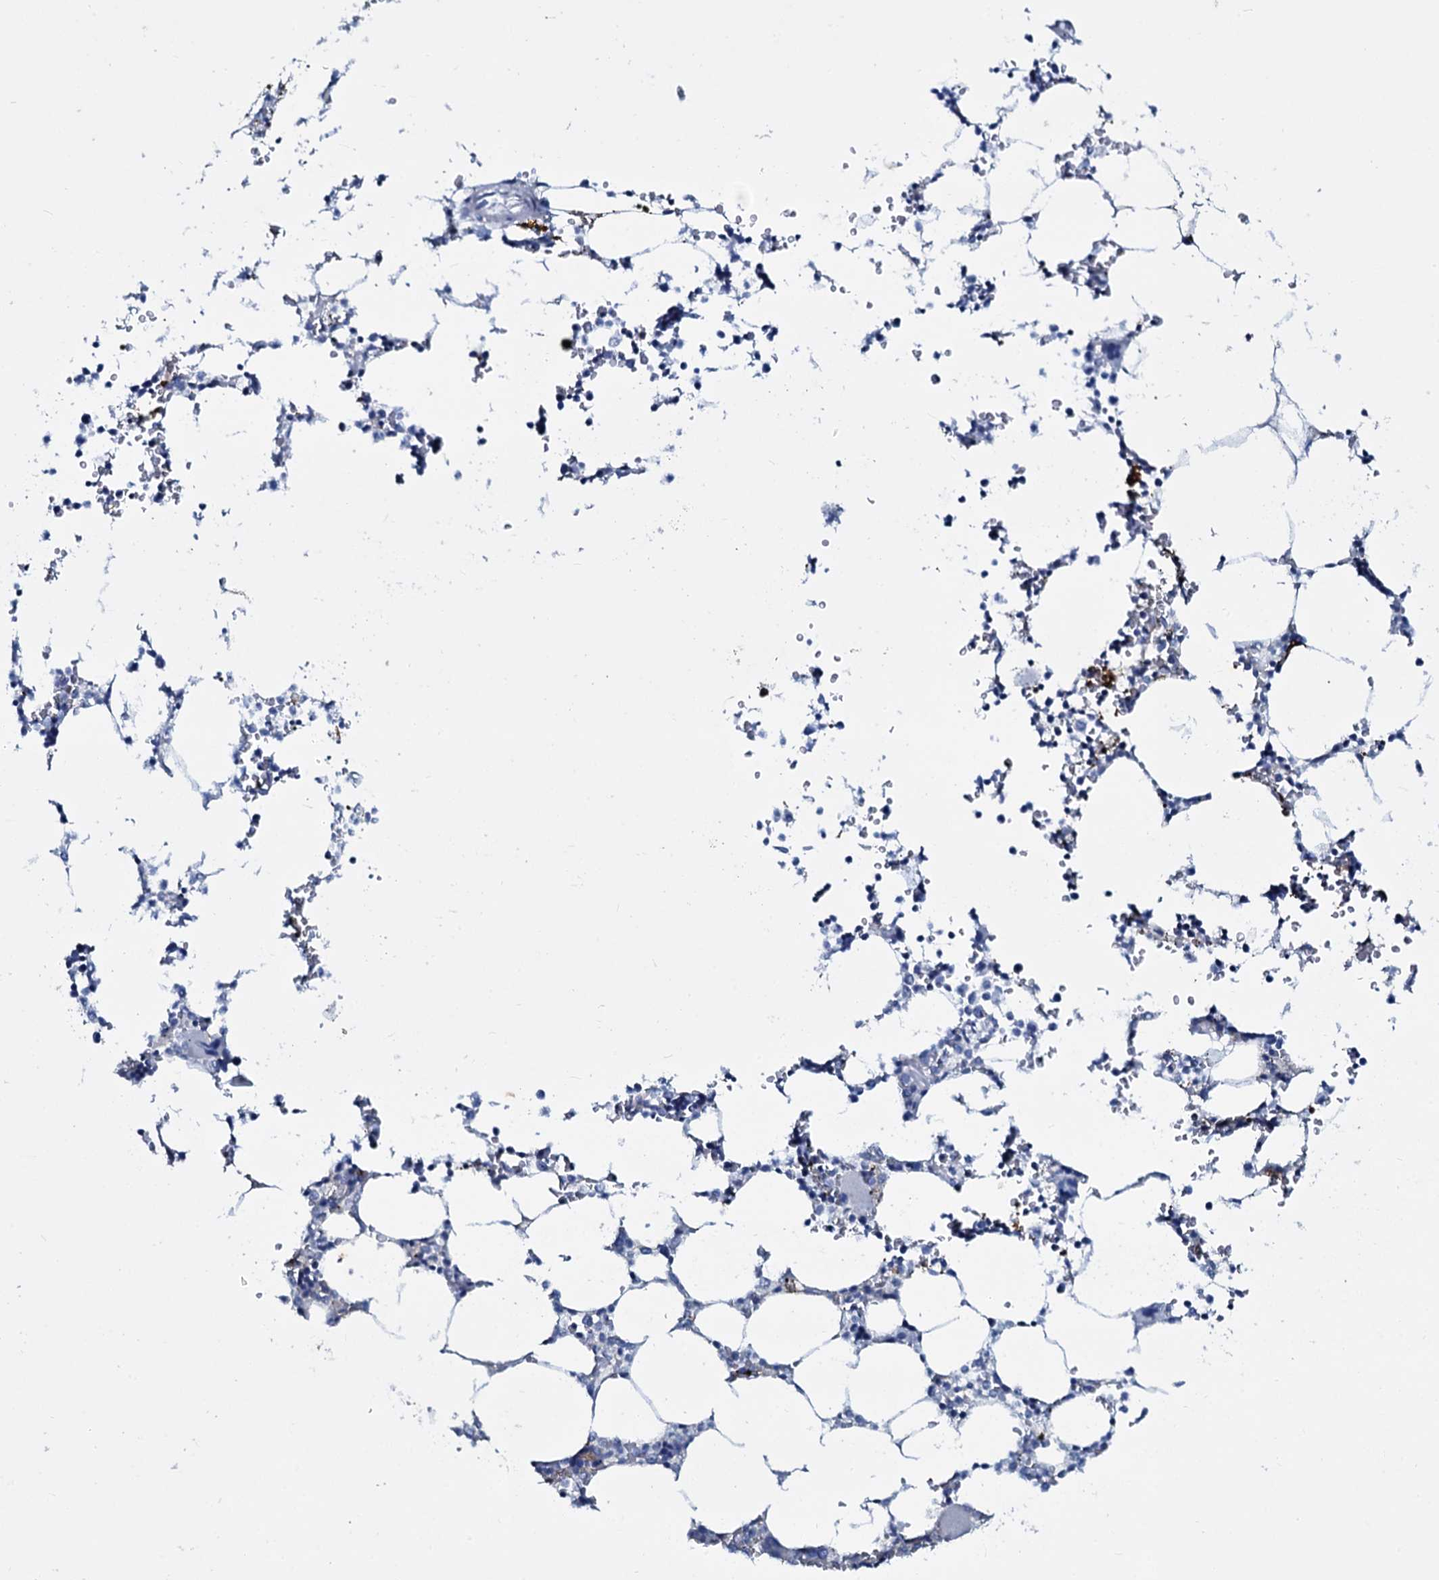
{"staining": {"intensity": "negative", "quantity": "none", "location": "none"}, "tissue": "bone marrow", "cell_type": "Hematopoietic cells", "image_type": "normal", "snomed": [{"axis": "morphology", "description": "Normal tissue, NOS"}, {"axis": "topography", "description": "Bone marrow"}], "caption": "IHC micrograph of normal bone marrow stained for a protein (brown), which exhibits no staining in hematopoietic cells.", "gene": "SLC4A7", "patient": {"sex": "male", "age": 64}}